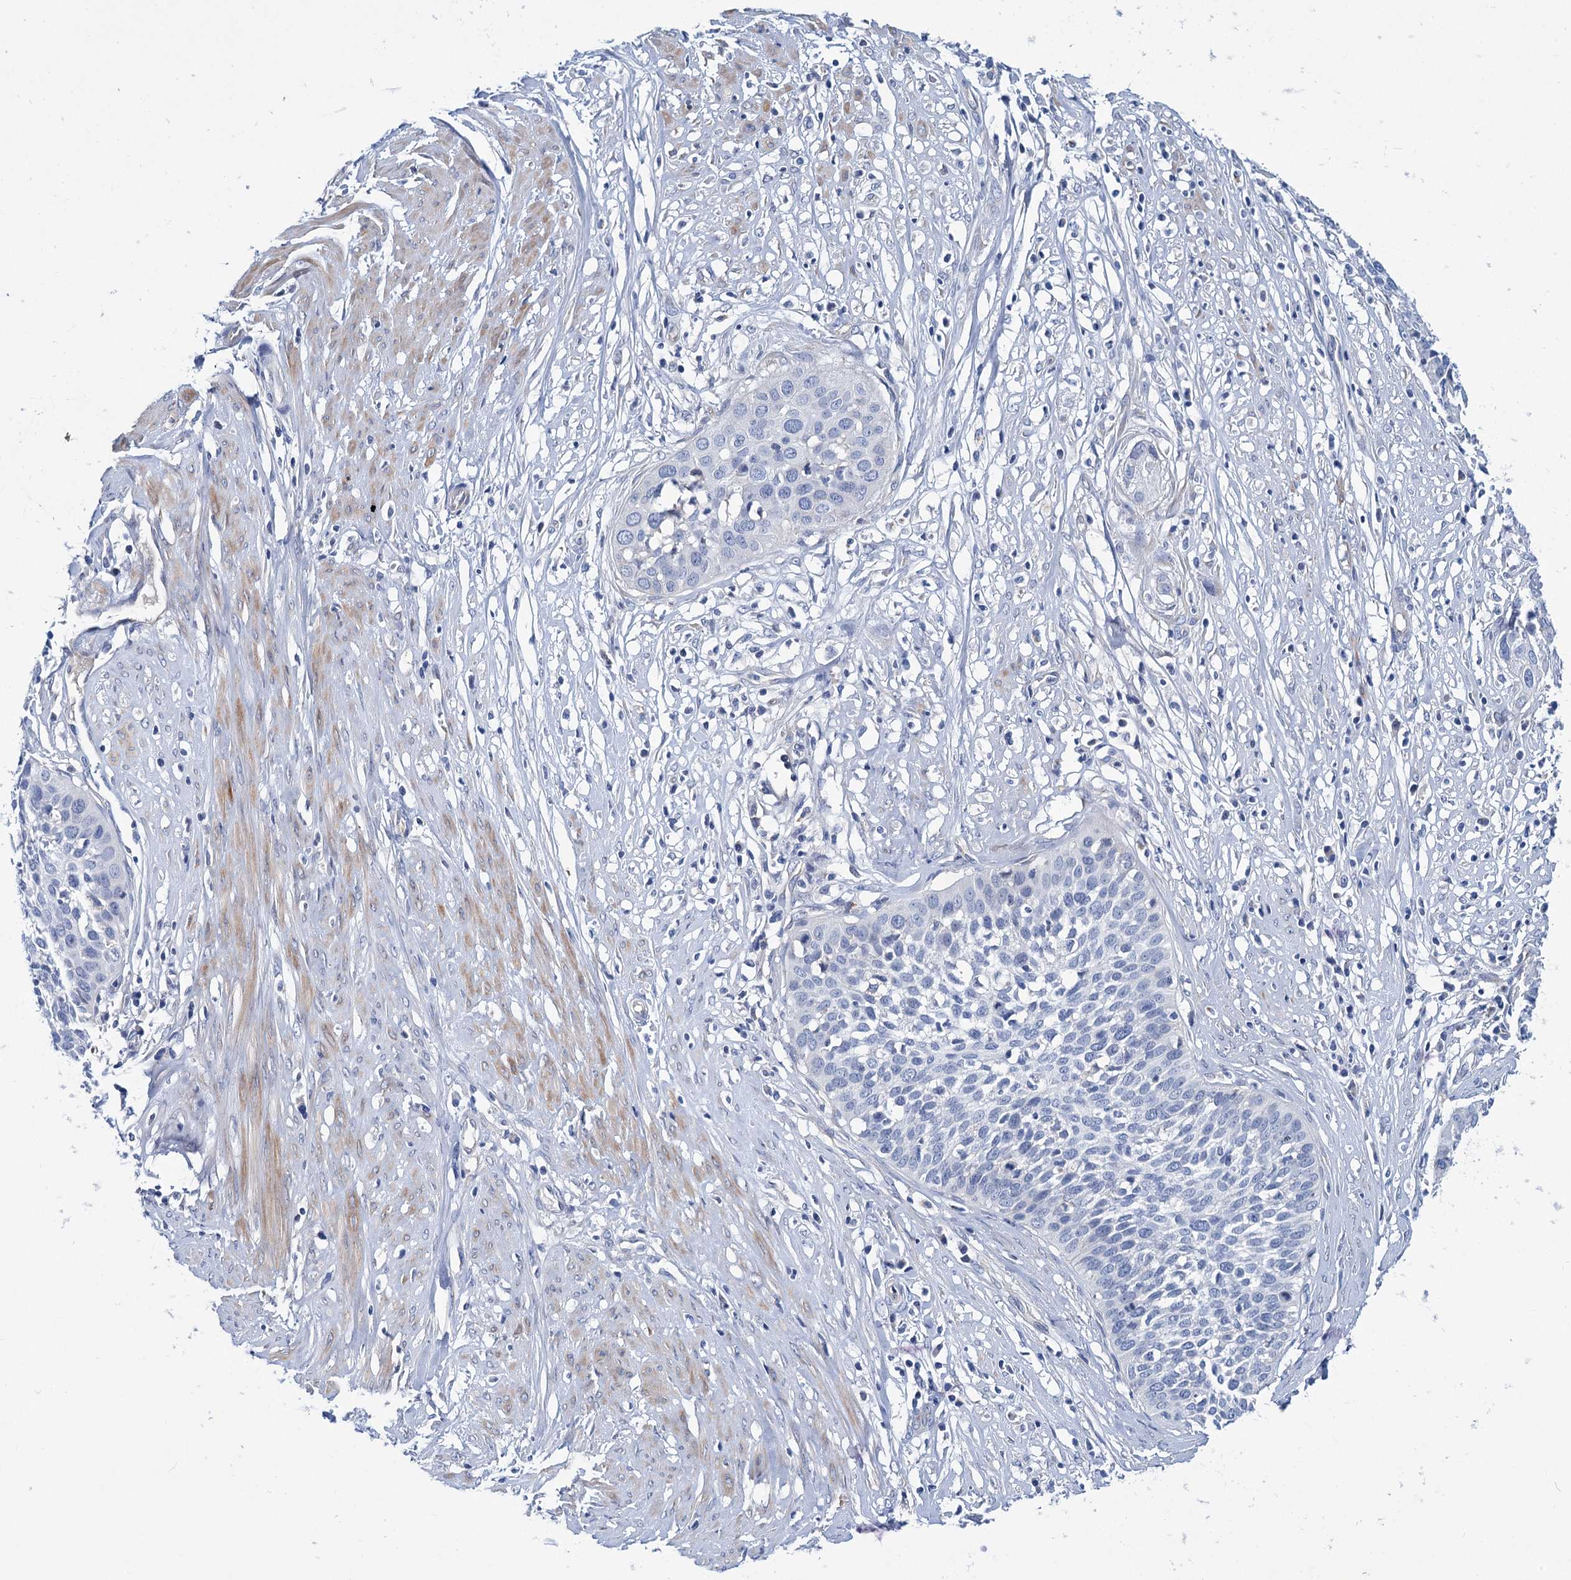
{"staining": {"intensity": "negative", "quantity": "none", "location": "none"}, "tissue": "cervical cancer", "cell_type": "Tumor cells", "image_type": "cancer", "snomed": [{"axis": "morphology", "description": "Squamous cell carcinoma, NOS"}, {"axis": "topography", "description": "Cervix"}], "caption": "Immunohistochemistry (IHC) of human squamous cell carcinoma (cervical) exhibits no expression in tumor cells.", "gene": "CHDH", "patient": {"sex": "female", "age": 34}}